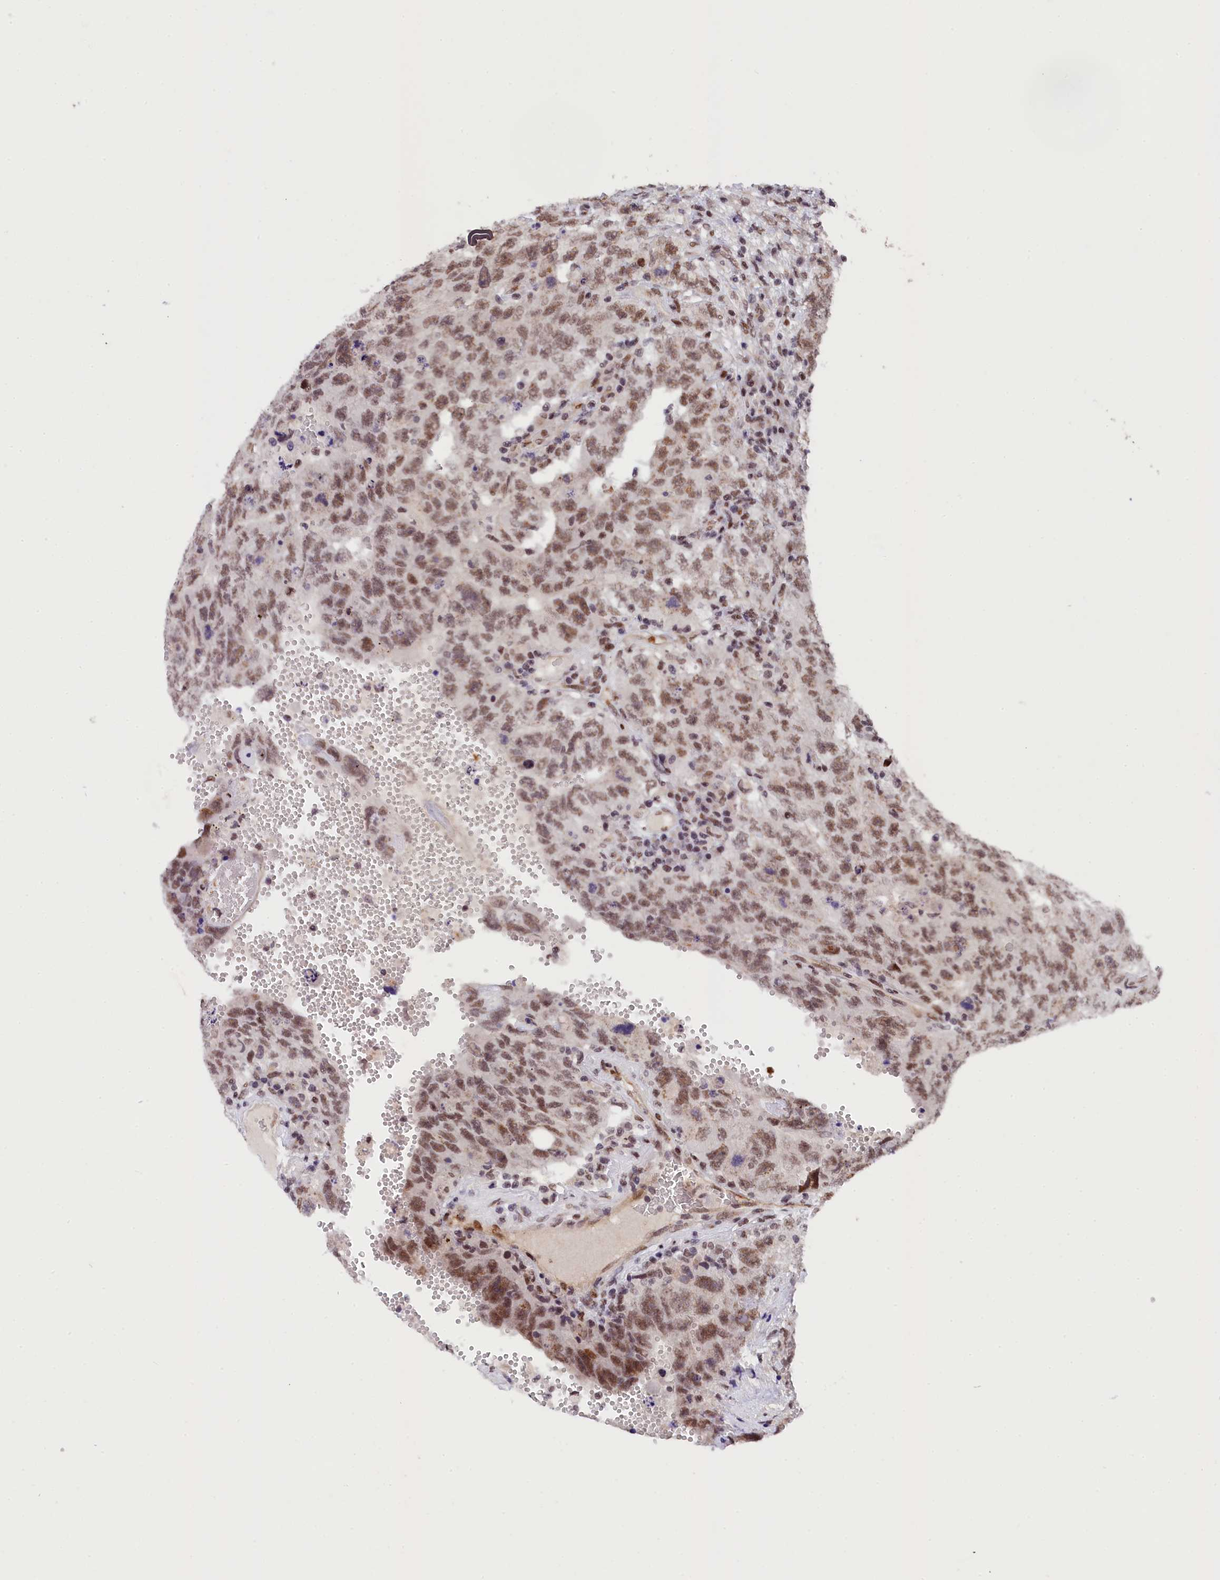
{"staining": {"intensity": "moderate", "quantity": ">75%", "location": "nuclear"}, "tissue": "testis cancer", "cell_type": "Tumor cells", "image_type": "cancer", "snomed": [{"axis": "morphology", "description": "Carcinoma, Embryonal, NOS"}, {"axis": "topography", "description": "Testis"}], "caption": "Moderate nuclear staining for a protein is seen in about >75% of tumor cells of embryonal carcinoma (testis) using immunohistochemistry (IHC).", "gene": "ADIG", "patient": {"sex": "male", "age": 26}}